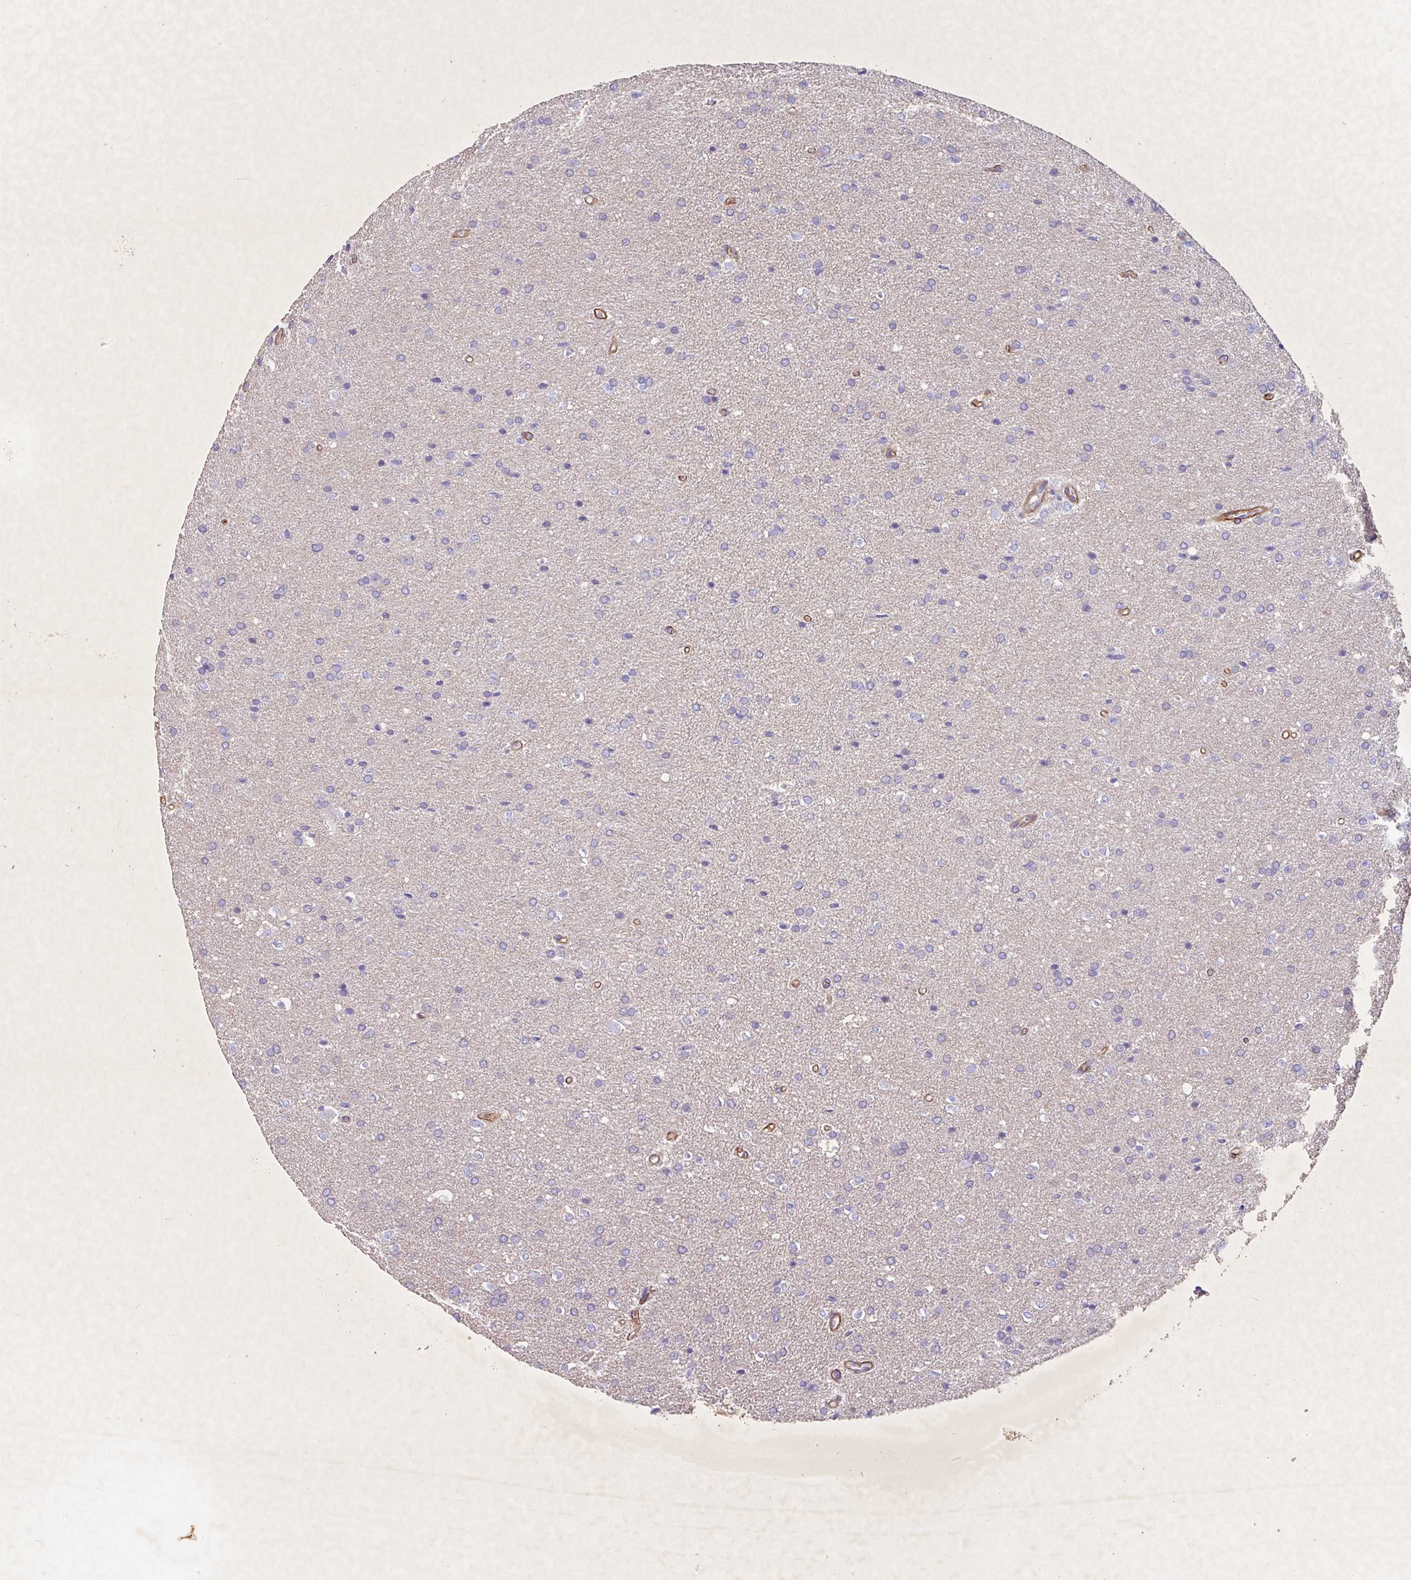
{"staining": {"intensity": "negative", "quantity": "none", "location": "none"}, "tissue": "glioma", "cell_type": "Tumor cells", "image_type": "cancer", "snomed": [{"axis": "morphology", "description": "Glioma, malignant, Low grade"}, {"axis": "topography", "description": "Brain"}], "caption": "Image shows no significant protein staining in tumor cells of glioma.", "gene": "ATP2C2", "patient": {"sex": "female", "age": 34}}